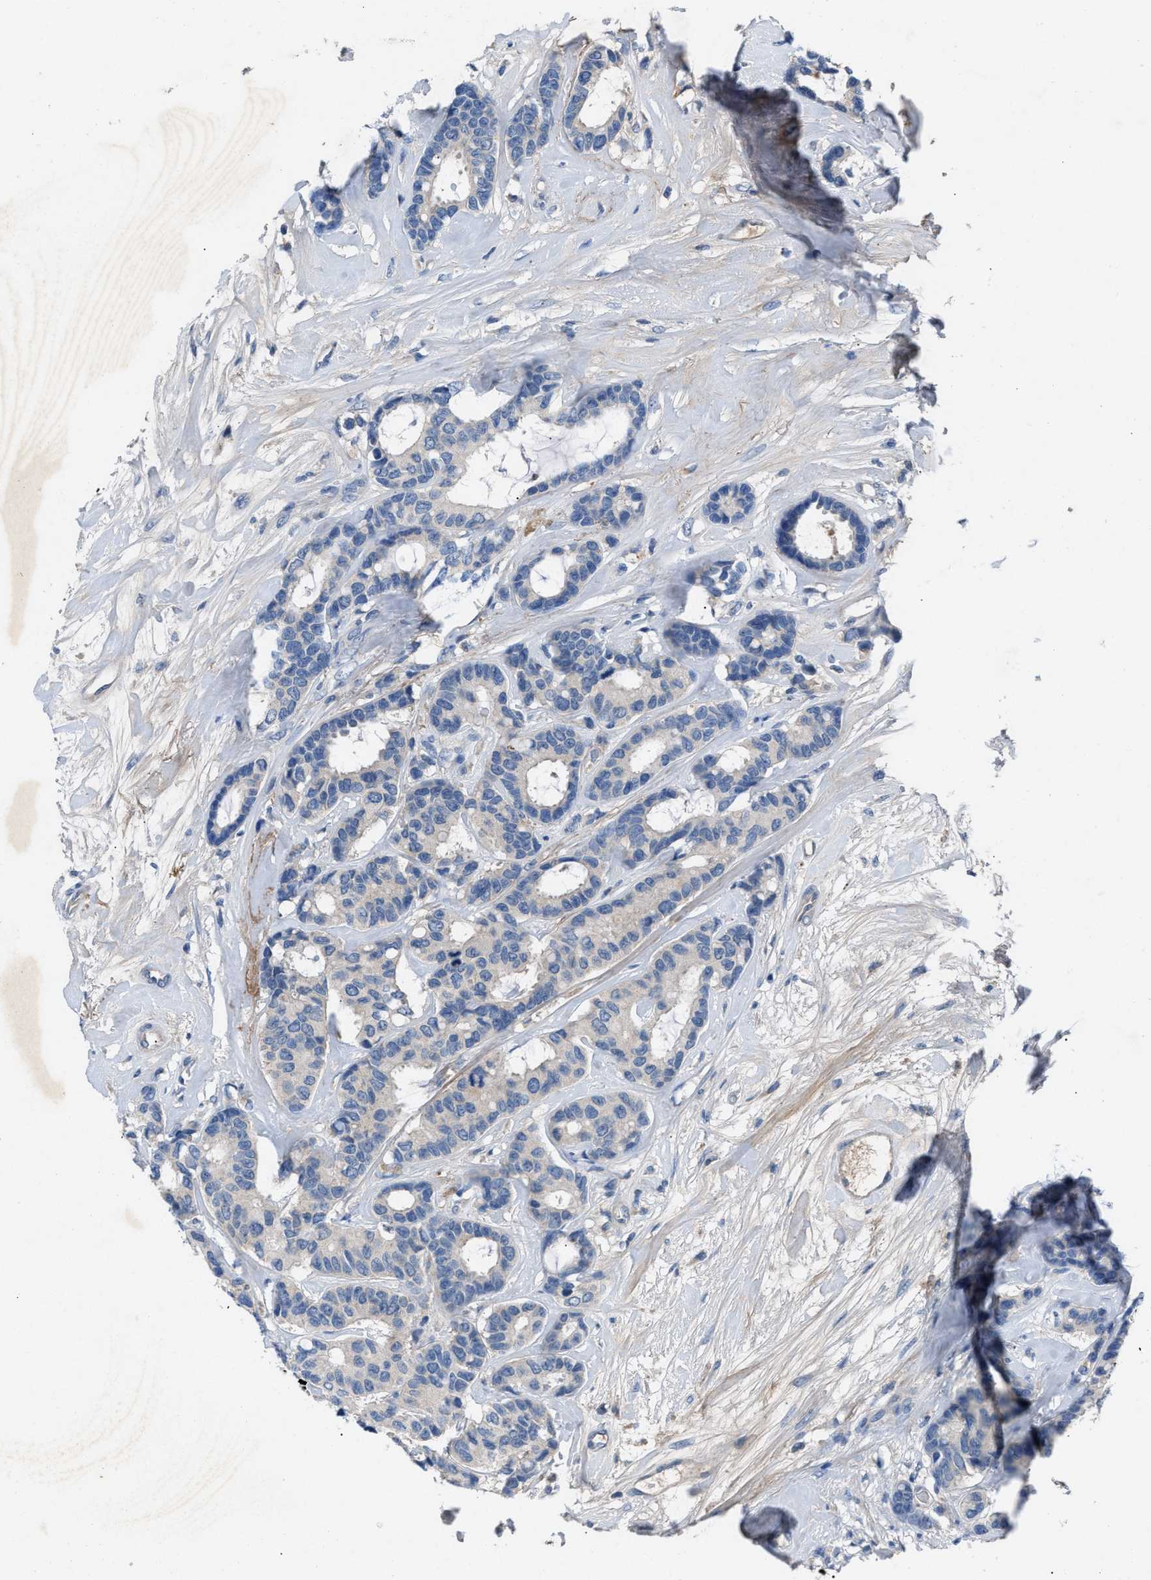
{"staining": {"intensity": "negative", "quantity": "none", "location": "none"}, "tissue": "breast cancer", "cell_type": "Tumor cells", "image_type": "cancer", "snomed": [{"axis": "morphology", "description": "Duct carcinoma"}, {"axis": "topography", "description": "Breast"}], "caption": "Tumor cells show no significant expression in invasive ductal carcinoma (breast).", "gene": "DNAAF5", "patient": {"sex": "female", "age": 87}}